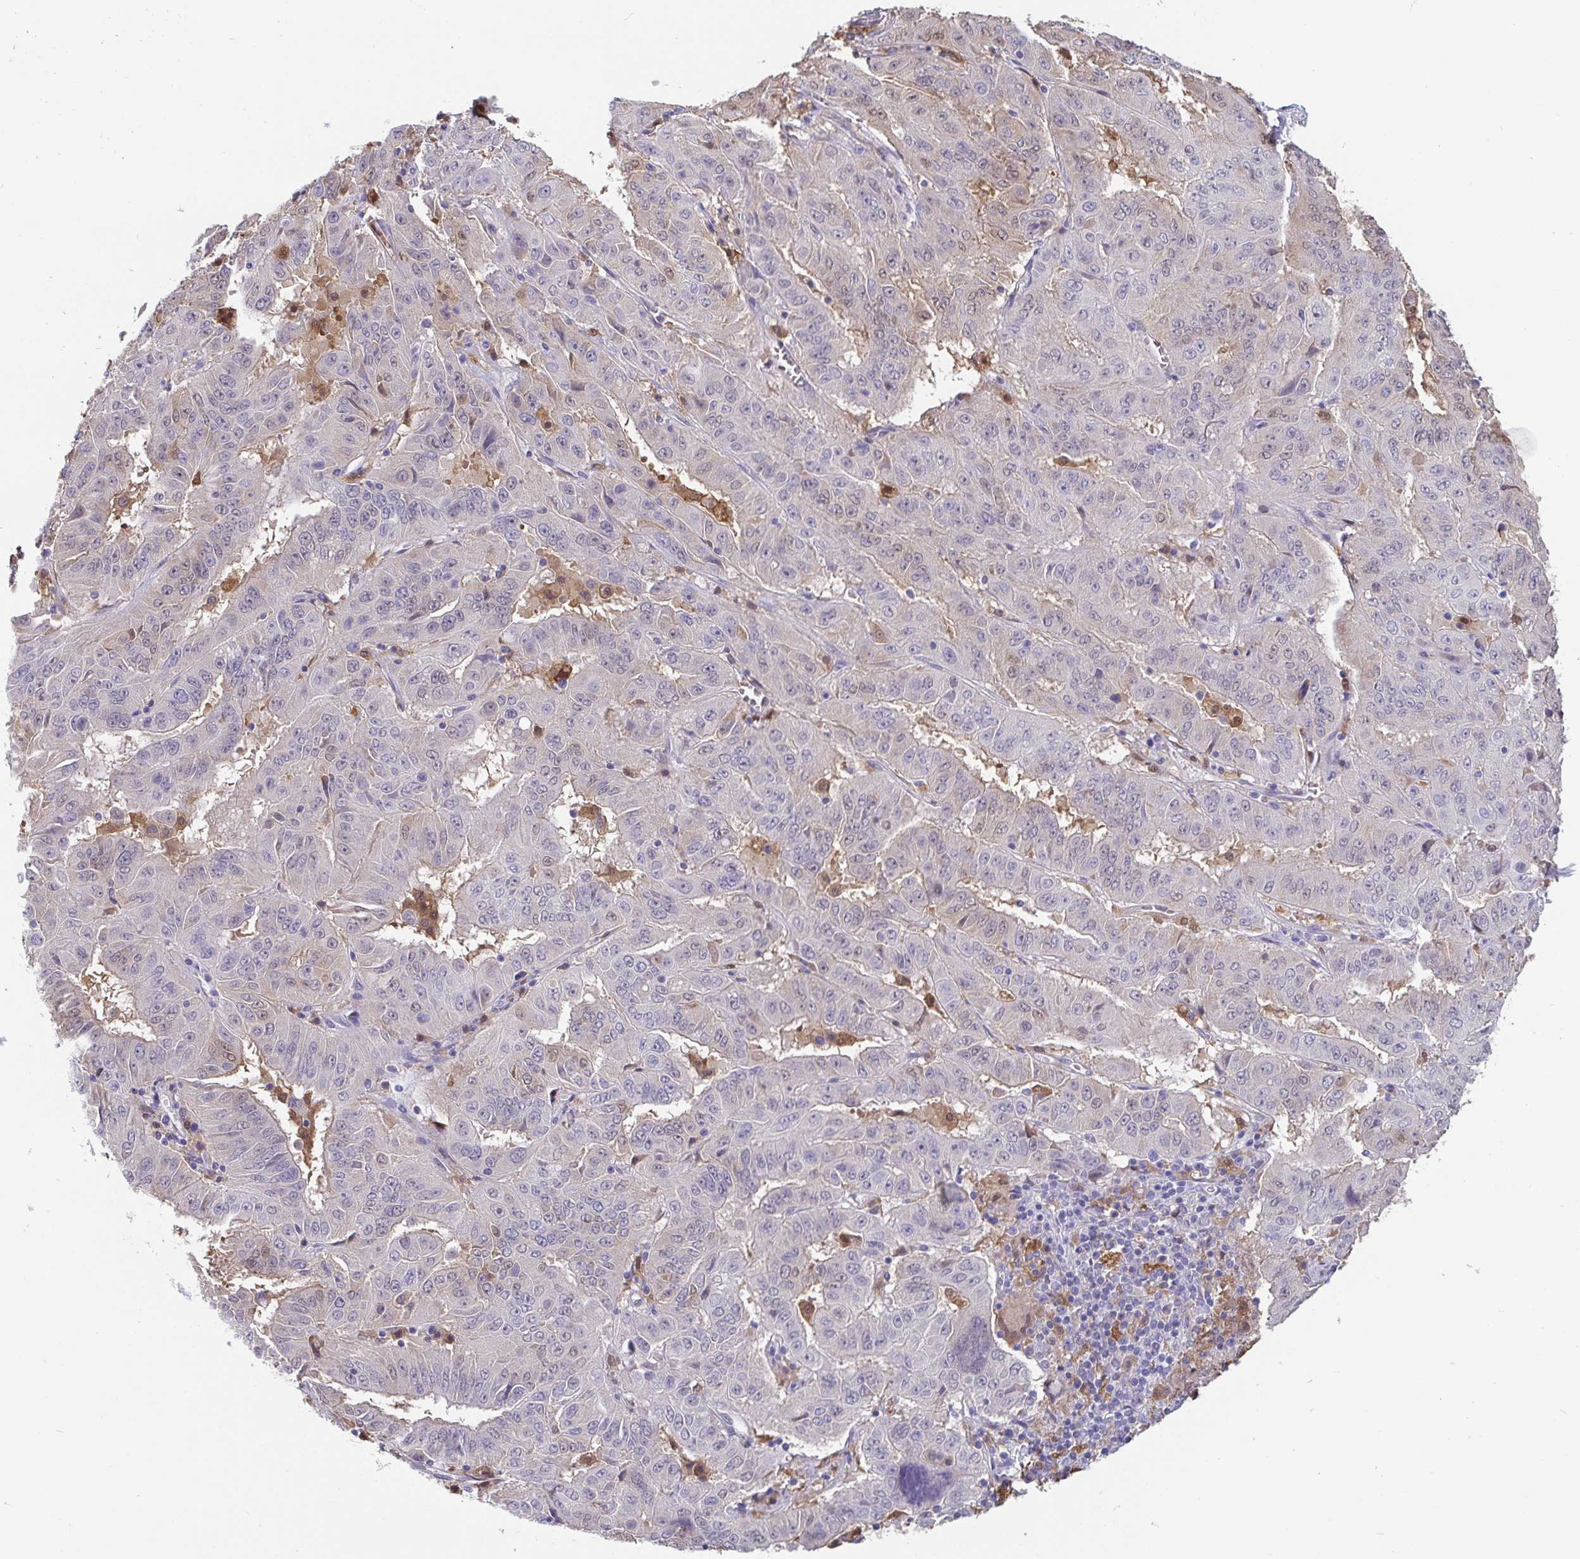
{"staining": {"intensity": "negative", "quantity": "none", "location": "none"}, "tissue": "pancreatic cancer", "cell_type": "Tumor cells", "image_type": "cancer", "snomed": [{"axis": "morphology", "description": "Adenocarcinoma, NOS"}, {"axis": "topography", "description": "Pancreas"}], "caption": "Adenocarcinoma (pancreatic) stained for a protein using immunohistochemistry displays no staining tumor cells.", "gene": "IDH1", "patient": {"sex": "male", "age": 63}}